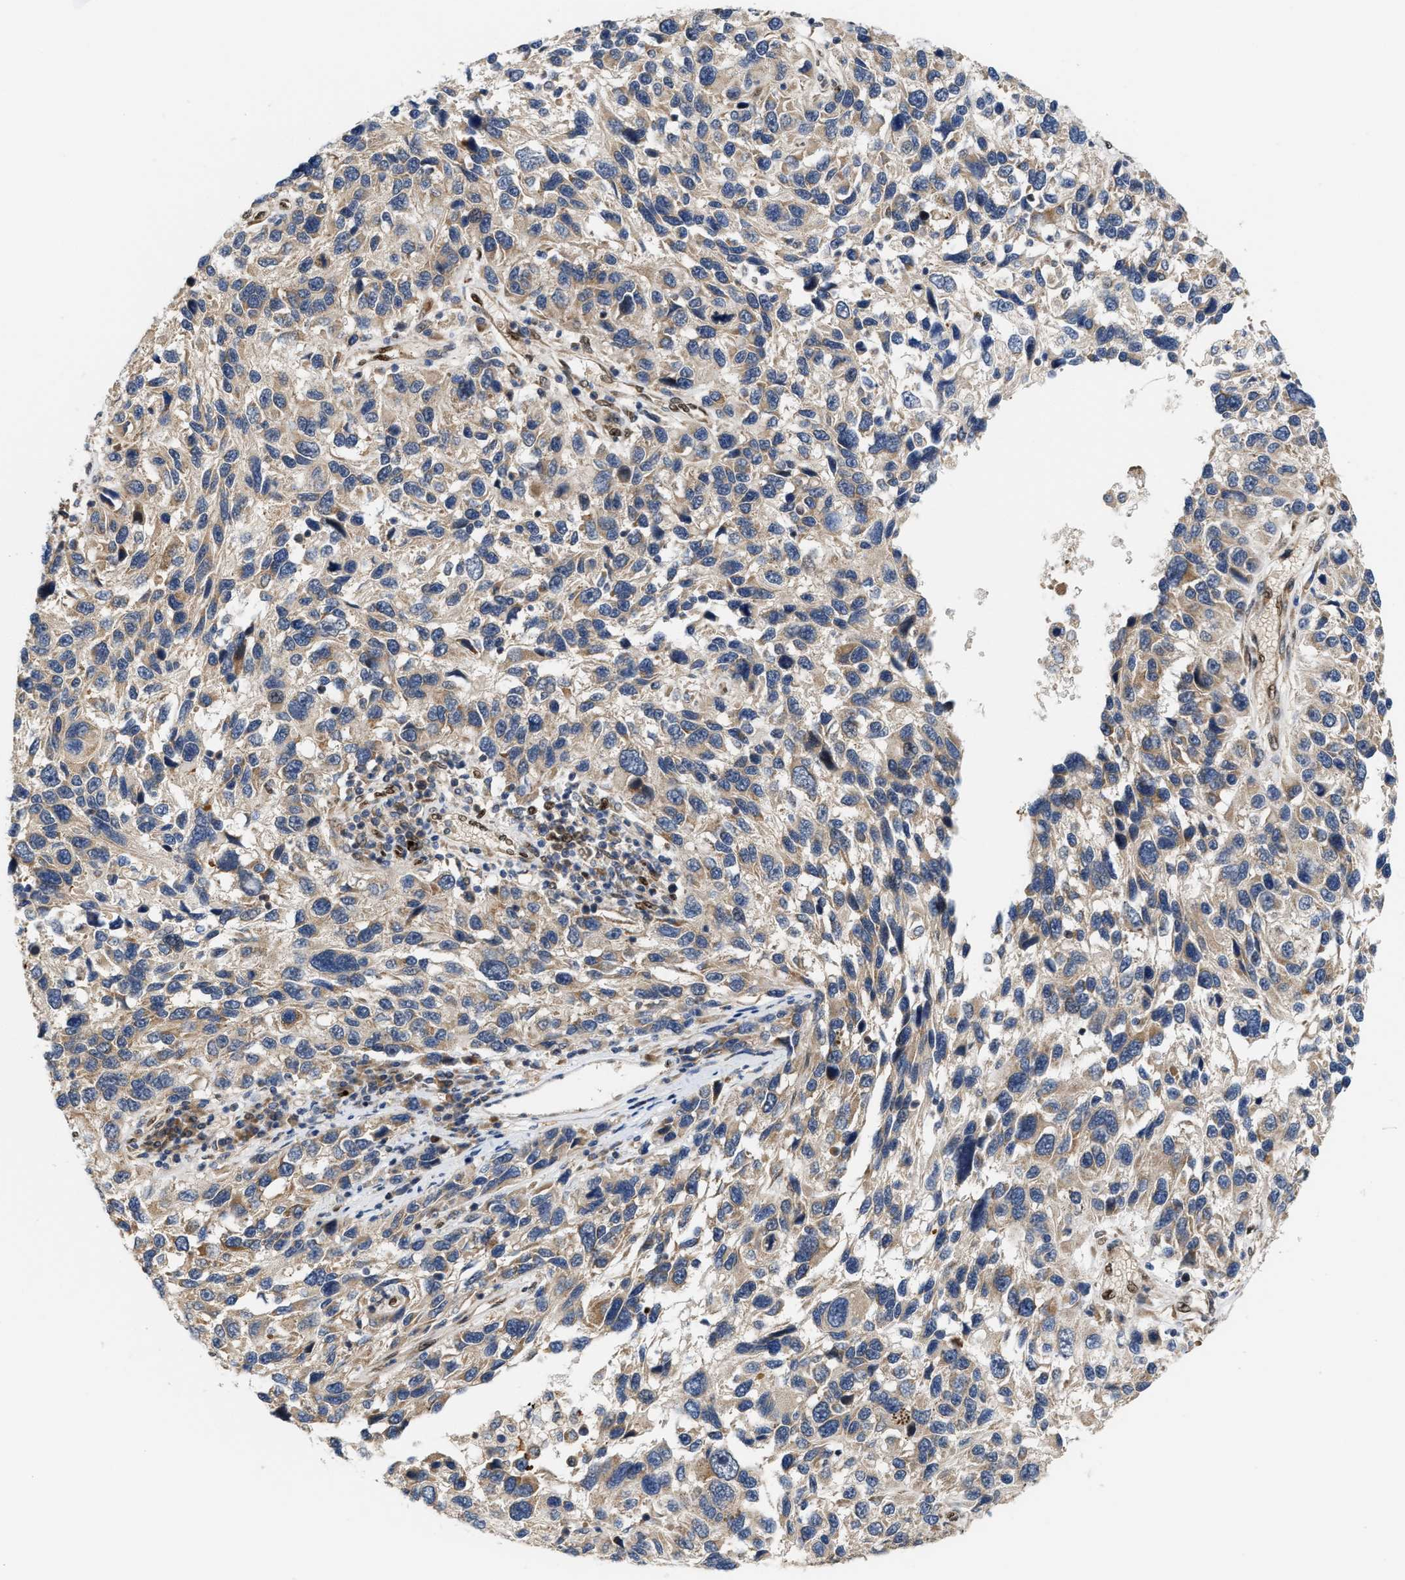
{"staining": {"intensity": "weak", "quantity": "25%-75%", "location": "cytoplasmic/membranous"}, "tissue": "melanoma", "cell_type": "Tumor cells", "image_type": "cancer", "snomed": [{"axis": "morphology", "description": "Malignant melanoma, NOS"}, {"axis": "topography", "description": "Skin"}], "caption": "About 25%-75% of tumor cells in melanoma show weak cytoplasmic/membranous protein positivity as visualized by brown immunohistochemical staining.", "gene": "TCF4", "patient": {"sex": "male", "age": 53}}